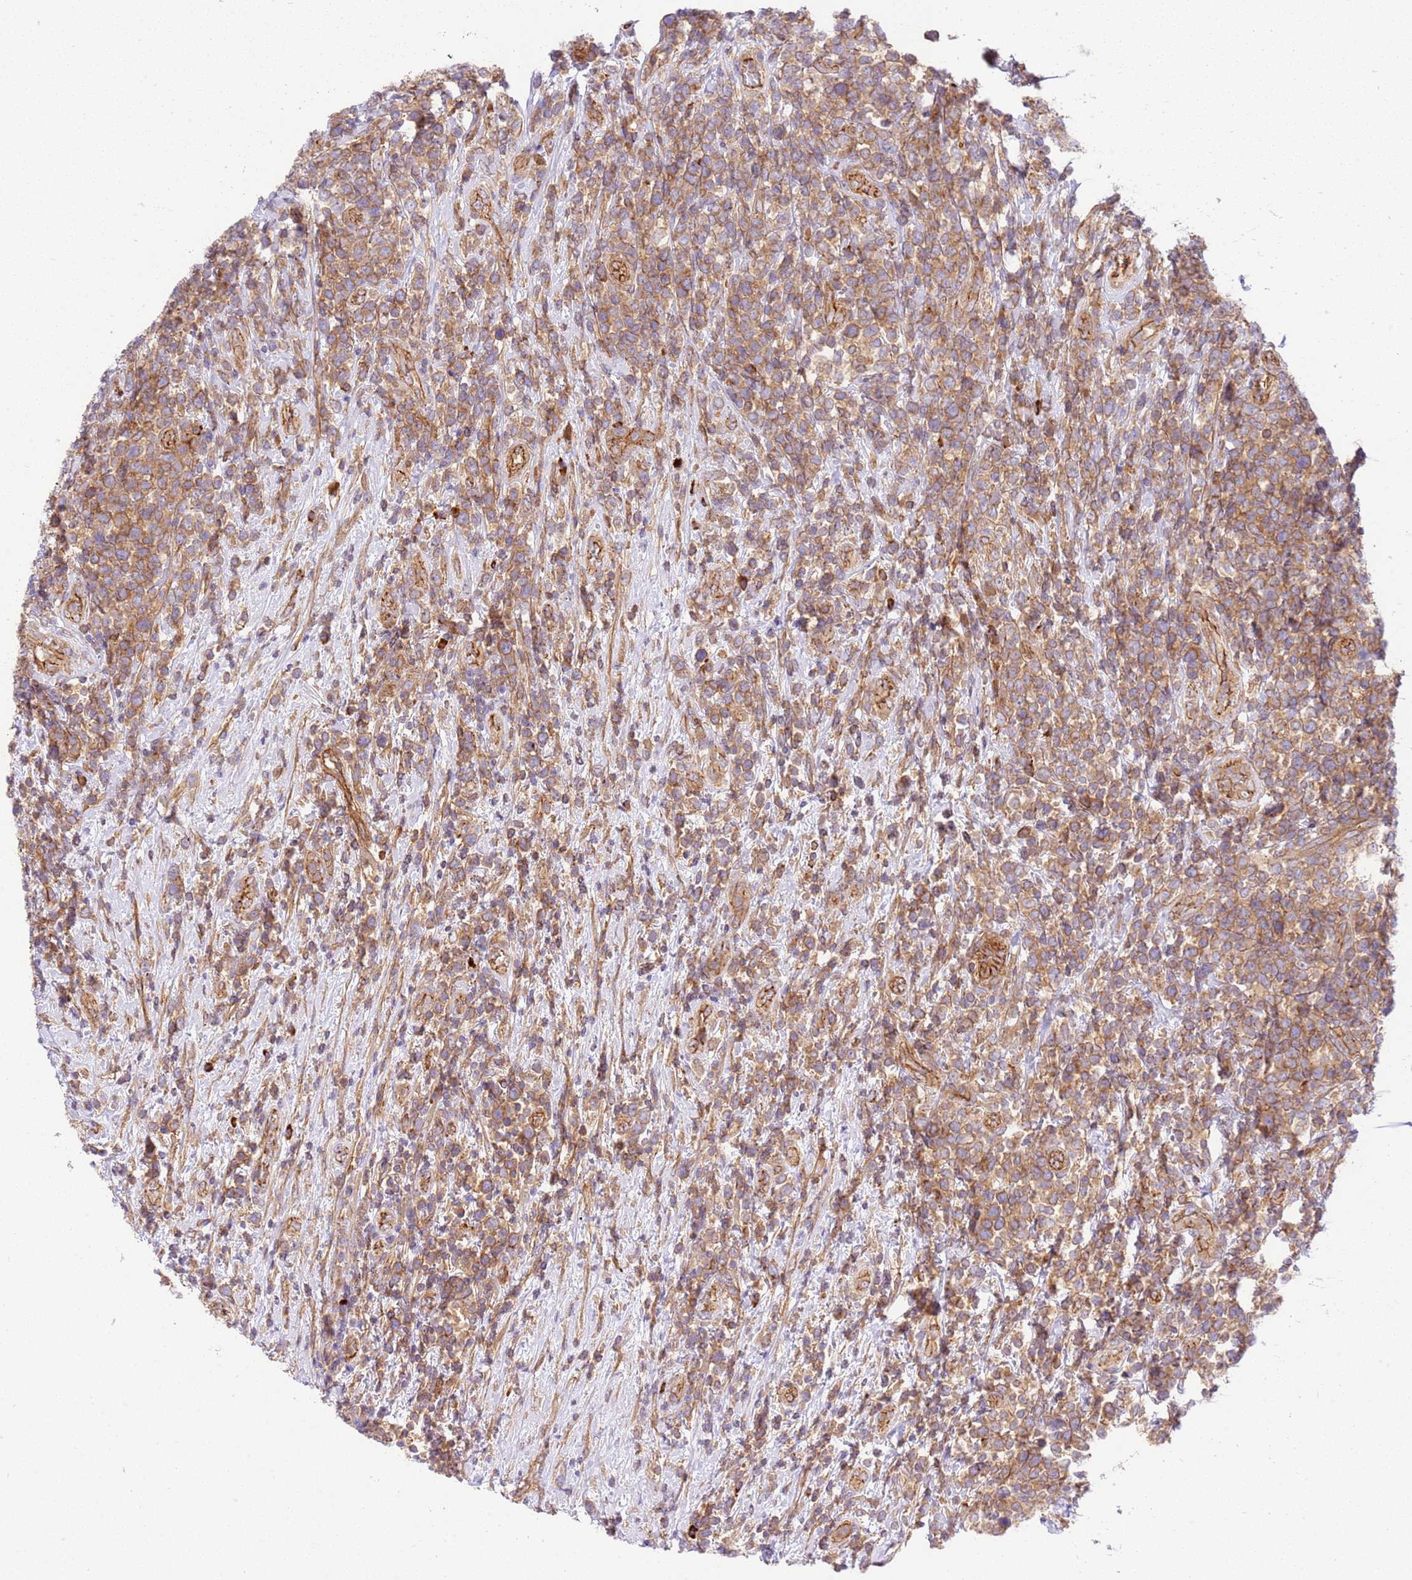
{"staining": {"intensity": "moderate", "quantity": ">75%", "location": "cytoplasmic/membranous"}, "tissue": "lymphoma", "cell_type": "Tumor cells", "image_type": "cancer", "snomed": [{"axis": "morphology", "description": "Malignant lymphoma, non-Hodgkin's type, High grade"}, {"axis": "topography", "description": "Soft tissue"}], "caption": "A brown stain labels moderate cytoplasmic/membranous staining of a protein in high-grade malignant lymphoma, non-Hodgkin's type tumor cells.", "gene": "EFCAB8", "patient": {"sex": "female", "age": 56}}